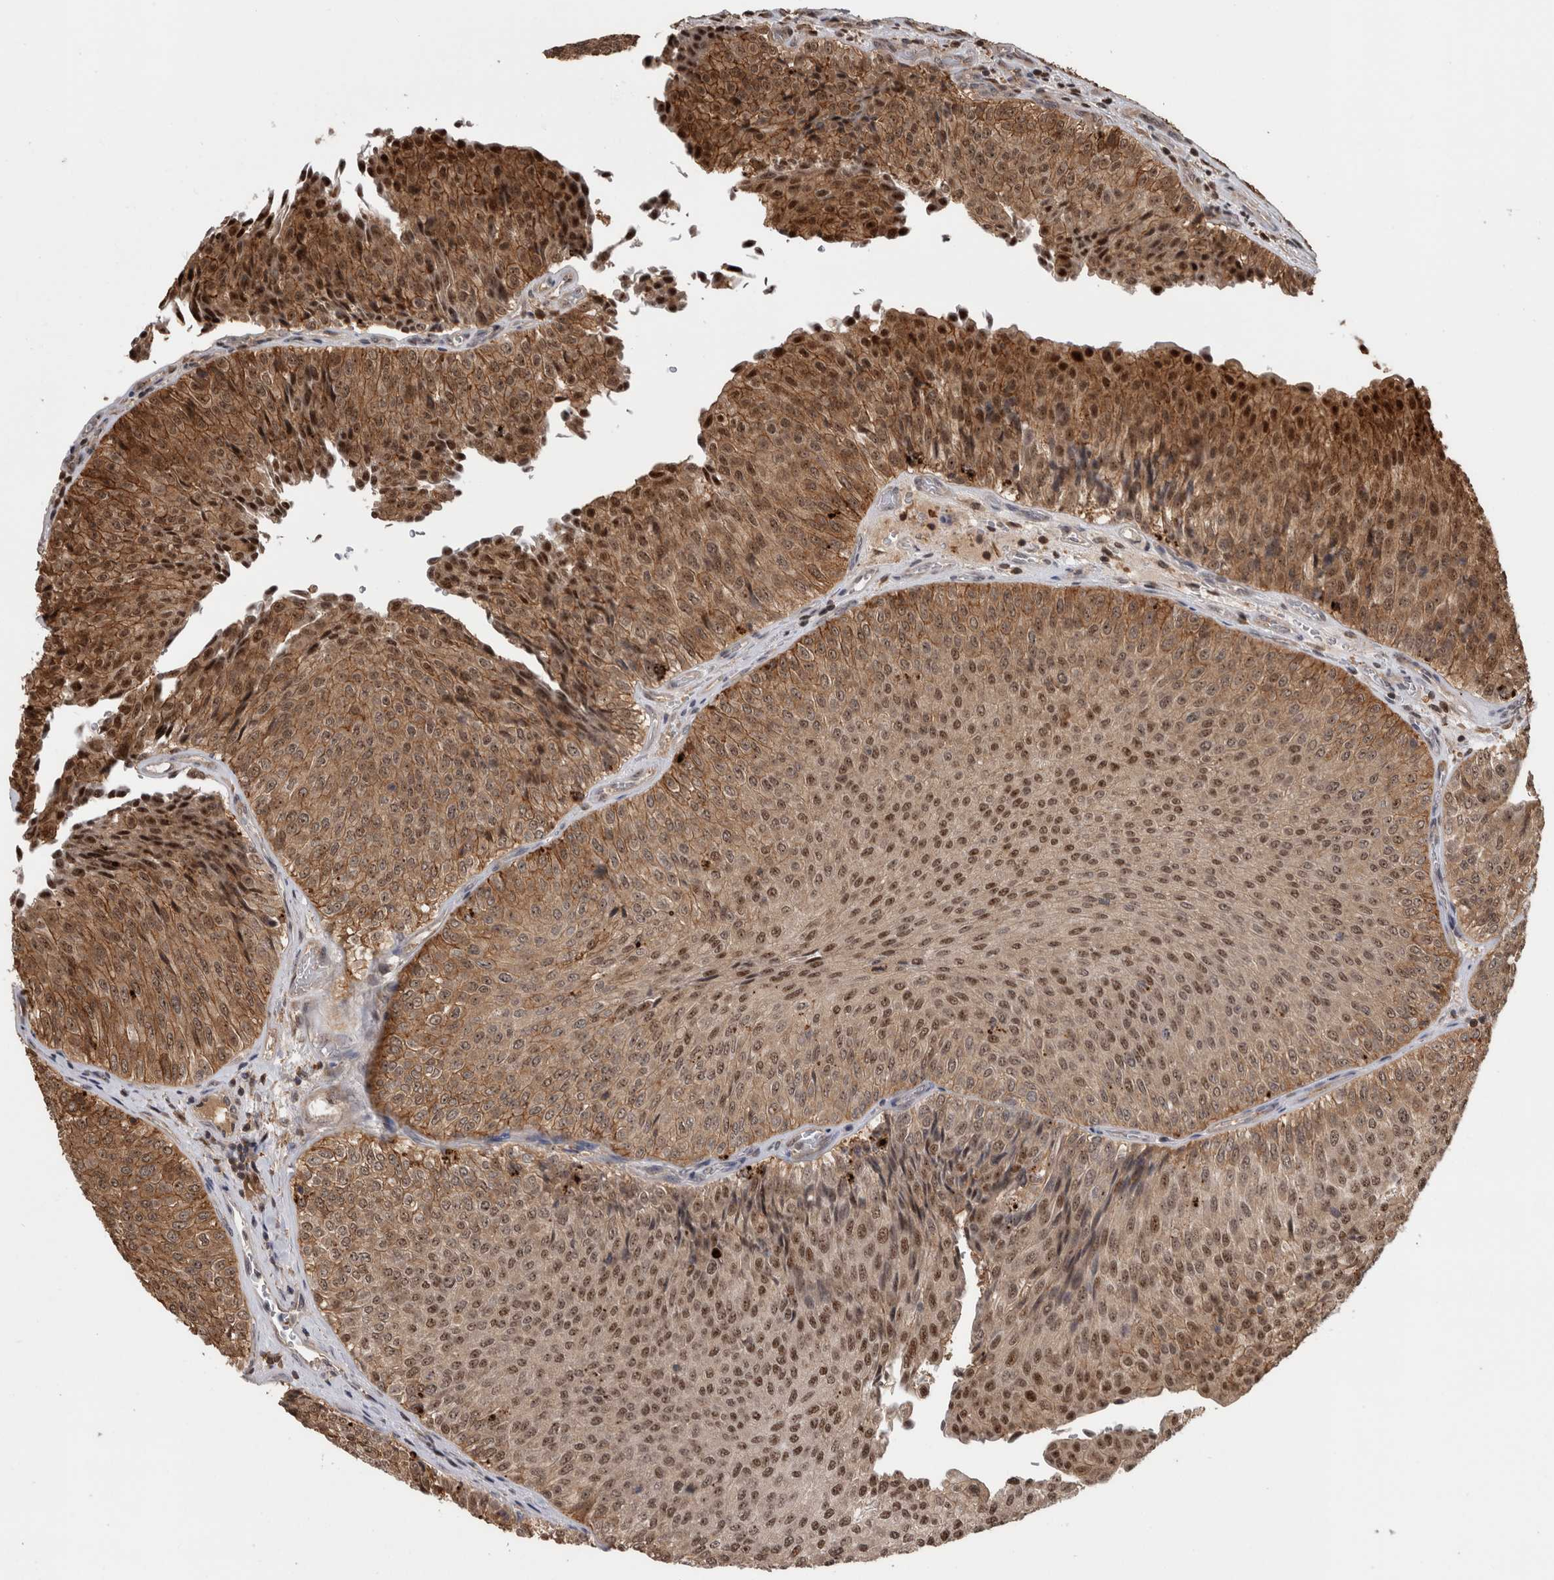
{"staining": {"intensity": "strong", "quantity": ">75%", "location": "cytoplasmic/membranous,nuclear"}, "tissue": "urothelial cancer", "cell_type": "Tumor cells", "image_type": "cancer", "snomed": [{"axis": "morphology", "description": "Urothelial carcinoma, Low grade"}, {"axis": "topography", "description": "Urinary bladder"}], "caption": "Tumor cells demonstrate strong cytoplasmic/membranous and nuclear positivity in about >75% of cells in urothelial carcinoma (low-grade). The protein of interest is stained brown, and the nuclei are stained in blue (DAB (3,3'-diaminobenzidine) IHC with brightfield microscopy, high magnification).", "gene": "TDRD7", "patient": {"sex": "male", "age": 78}}